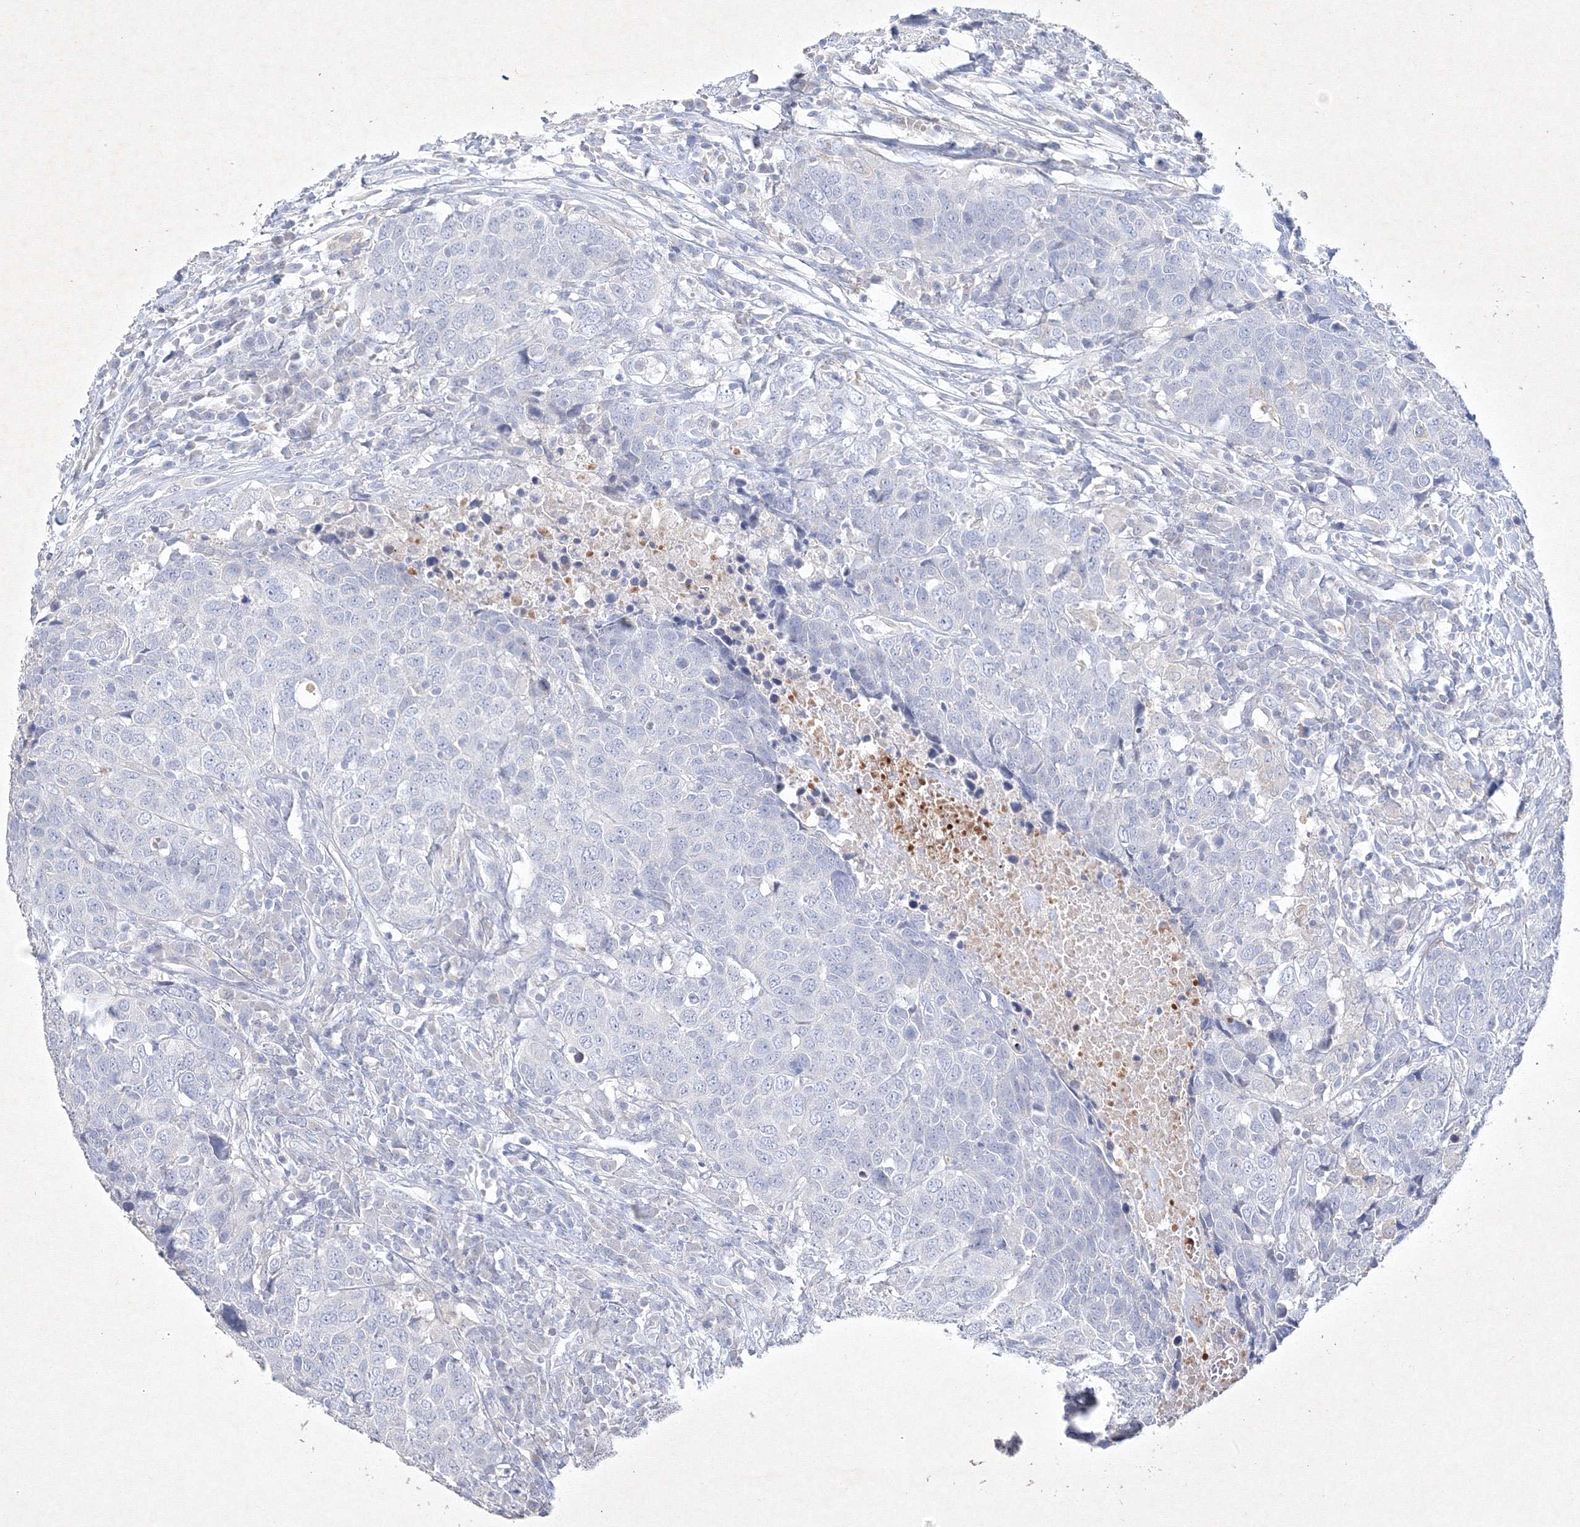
{"staining": {"intensity": "negative", "quantity": "none", "location": "none"}, "tissue": "head and neck cancer", "cell_type": "Tumor cells", "image_type": "cancer", "snomed": [{"axis": "morphology", "description": "Squamous cell carcinoma, NOS"}, {"axis": "topography", "description": "Head-Neck"}], "caption": "Tumor cells show no significant expression in head and neck cancer. (DAB (3,3'-diaminobenzidine) immunohistochemistry with hematoxylin counter stain).", "gene": "CXXC4", "patient": {"sex": "male", "age": 66}}